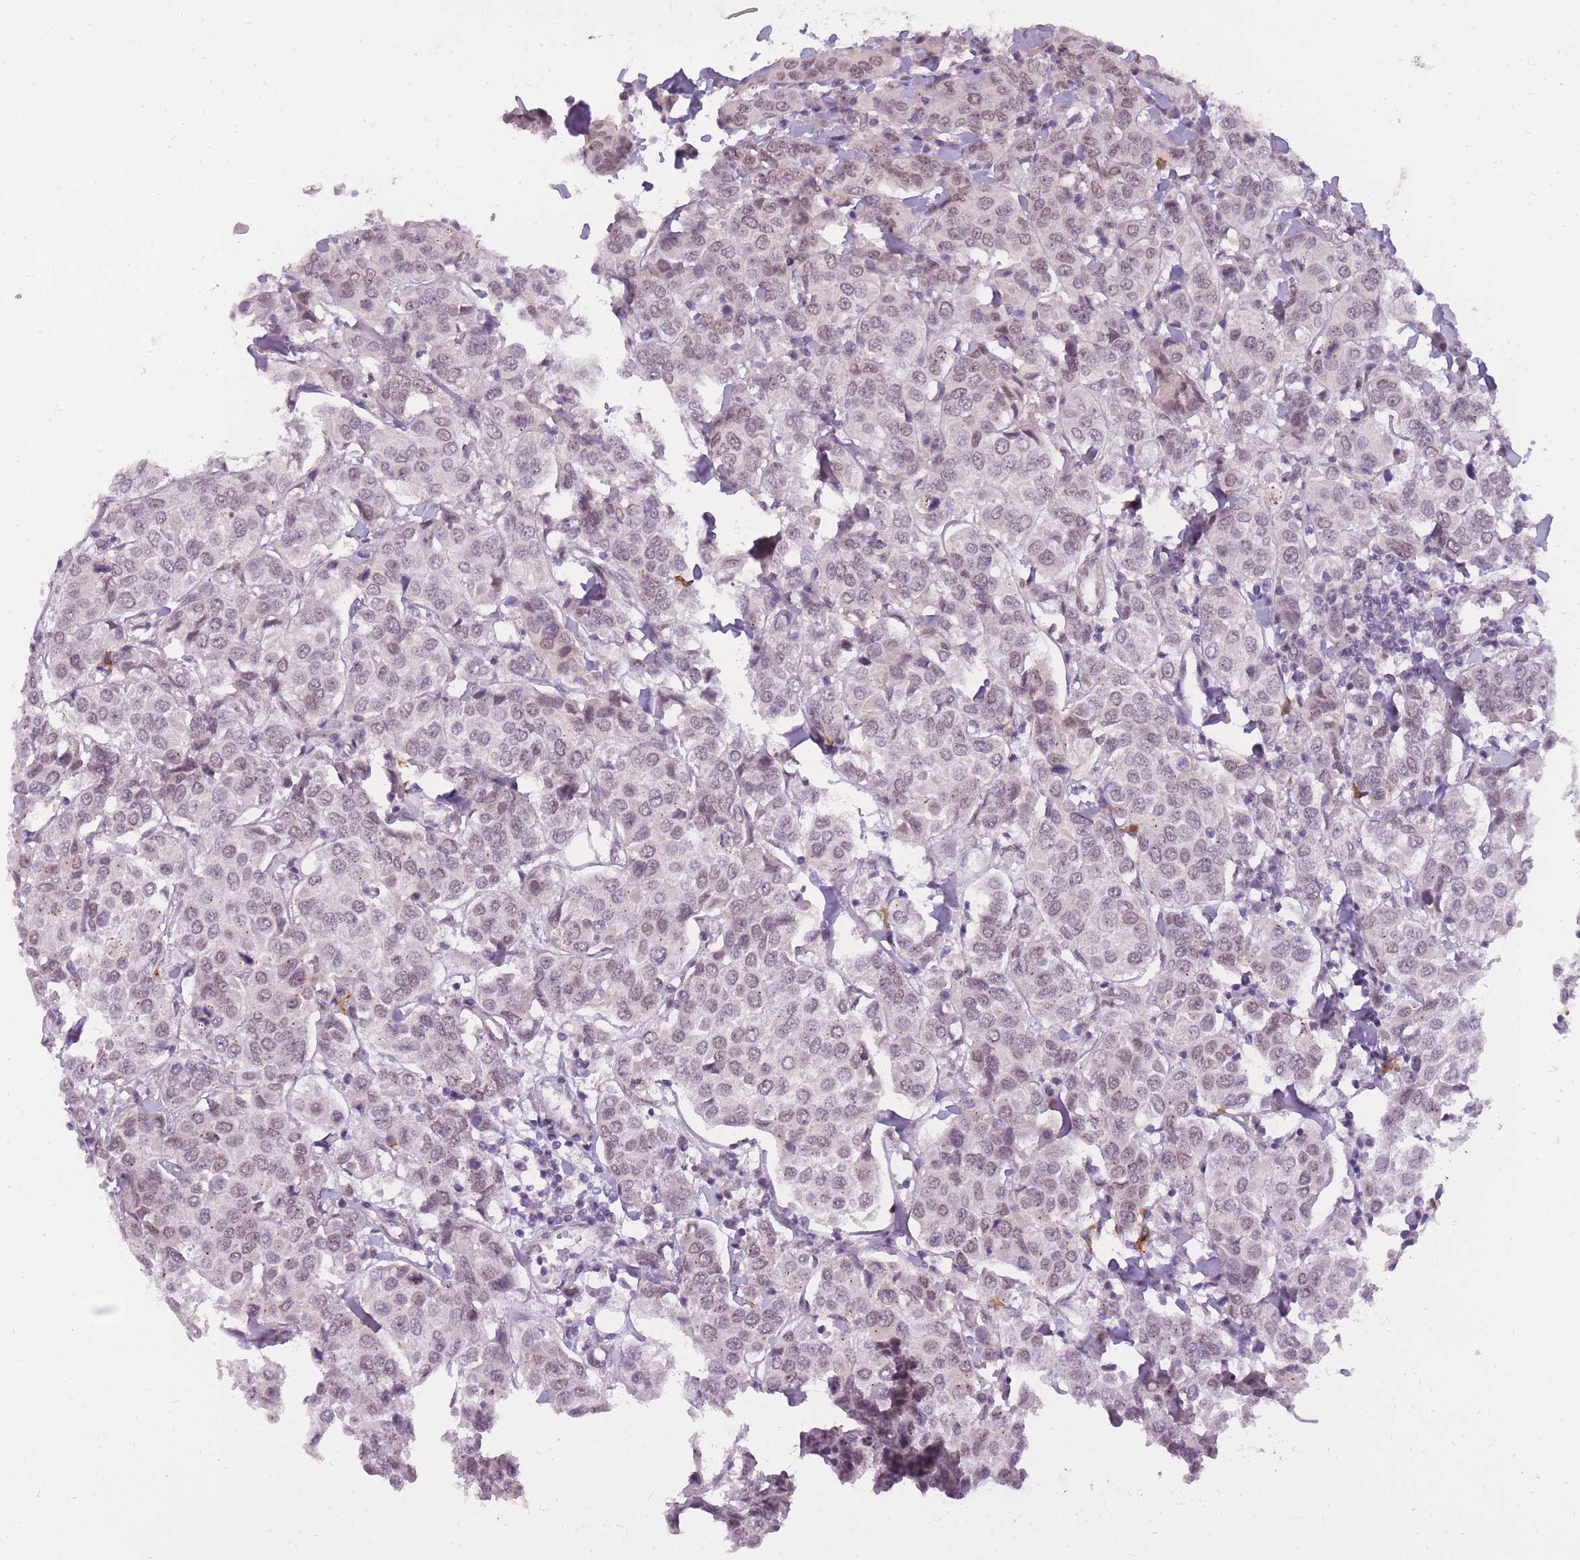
{"staining": {"intensity": "moderate", "quantity": ">75%", "location": "nuclear"}, "tissue": "breast cancer", "cell_type": "Tumor cells", "image_type": "cancer", "snomed": [{"axis": "morphology", "description": "Duct carcinoma"}, {"axis": "topography", "description": "Breast"}], "caption": "A photomicrograph of breast invasive ductal carcinoma stained for a protein demonstrates moderate nuclear brown staining in tumor cells.", "gene": "TIGD1", "patient": {"sex": "female", "age": 55}}